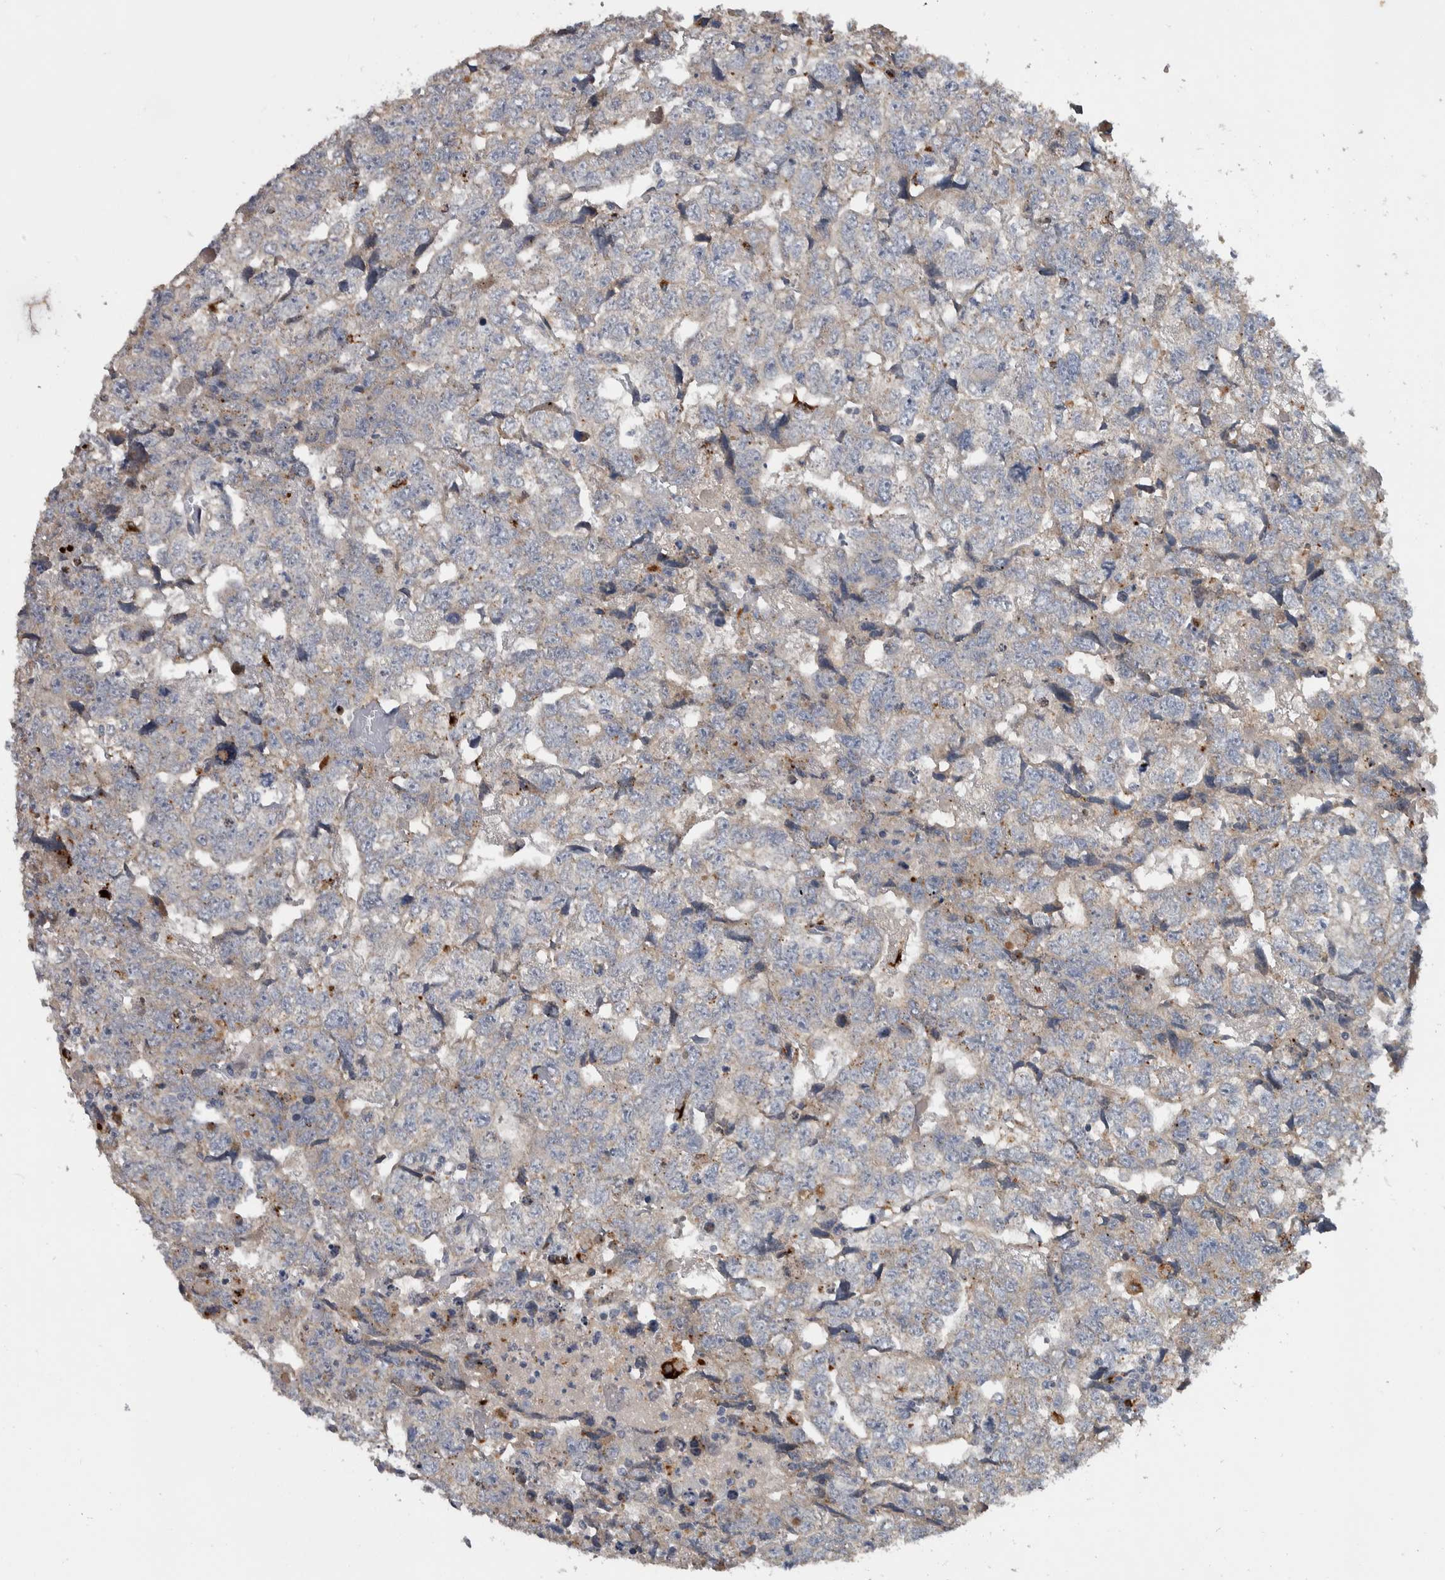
{"staining": {"intensity": "weak", "quantity": "25%-75%", "location": "cytoplasmic/membranous"}, "tissue": "testis cancer", "cell_type": "Tumor cells", "image_type": "cancer", "snomed": [{"axis": "morphology", "description": "Carcinoma, Embryonal, NOS"}, {"axis": "topography", "description": "Testis"}], "caption": "This is an image of immunohistochemistry staining of testis cancer, which shows weak positivity in the cytoplasmic/membranous of tumor cells.", "gene": "FAM83G", "patient": {"sex": "male", "age": 36}}